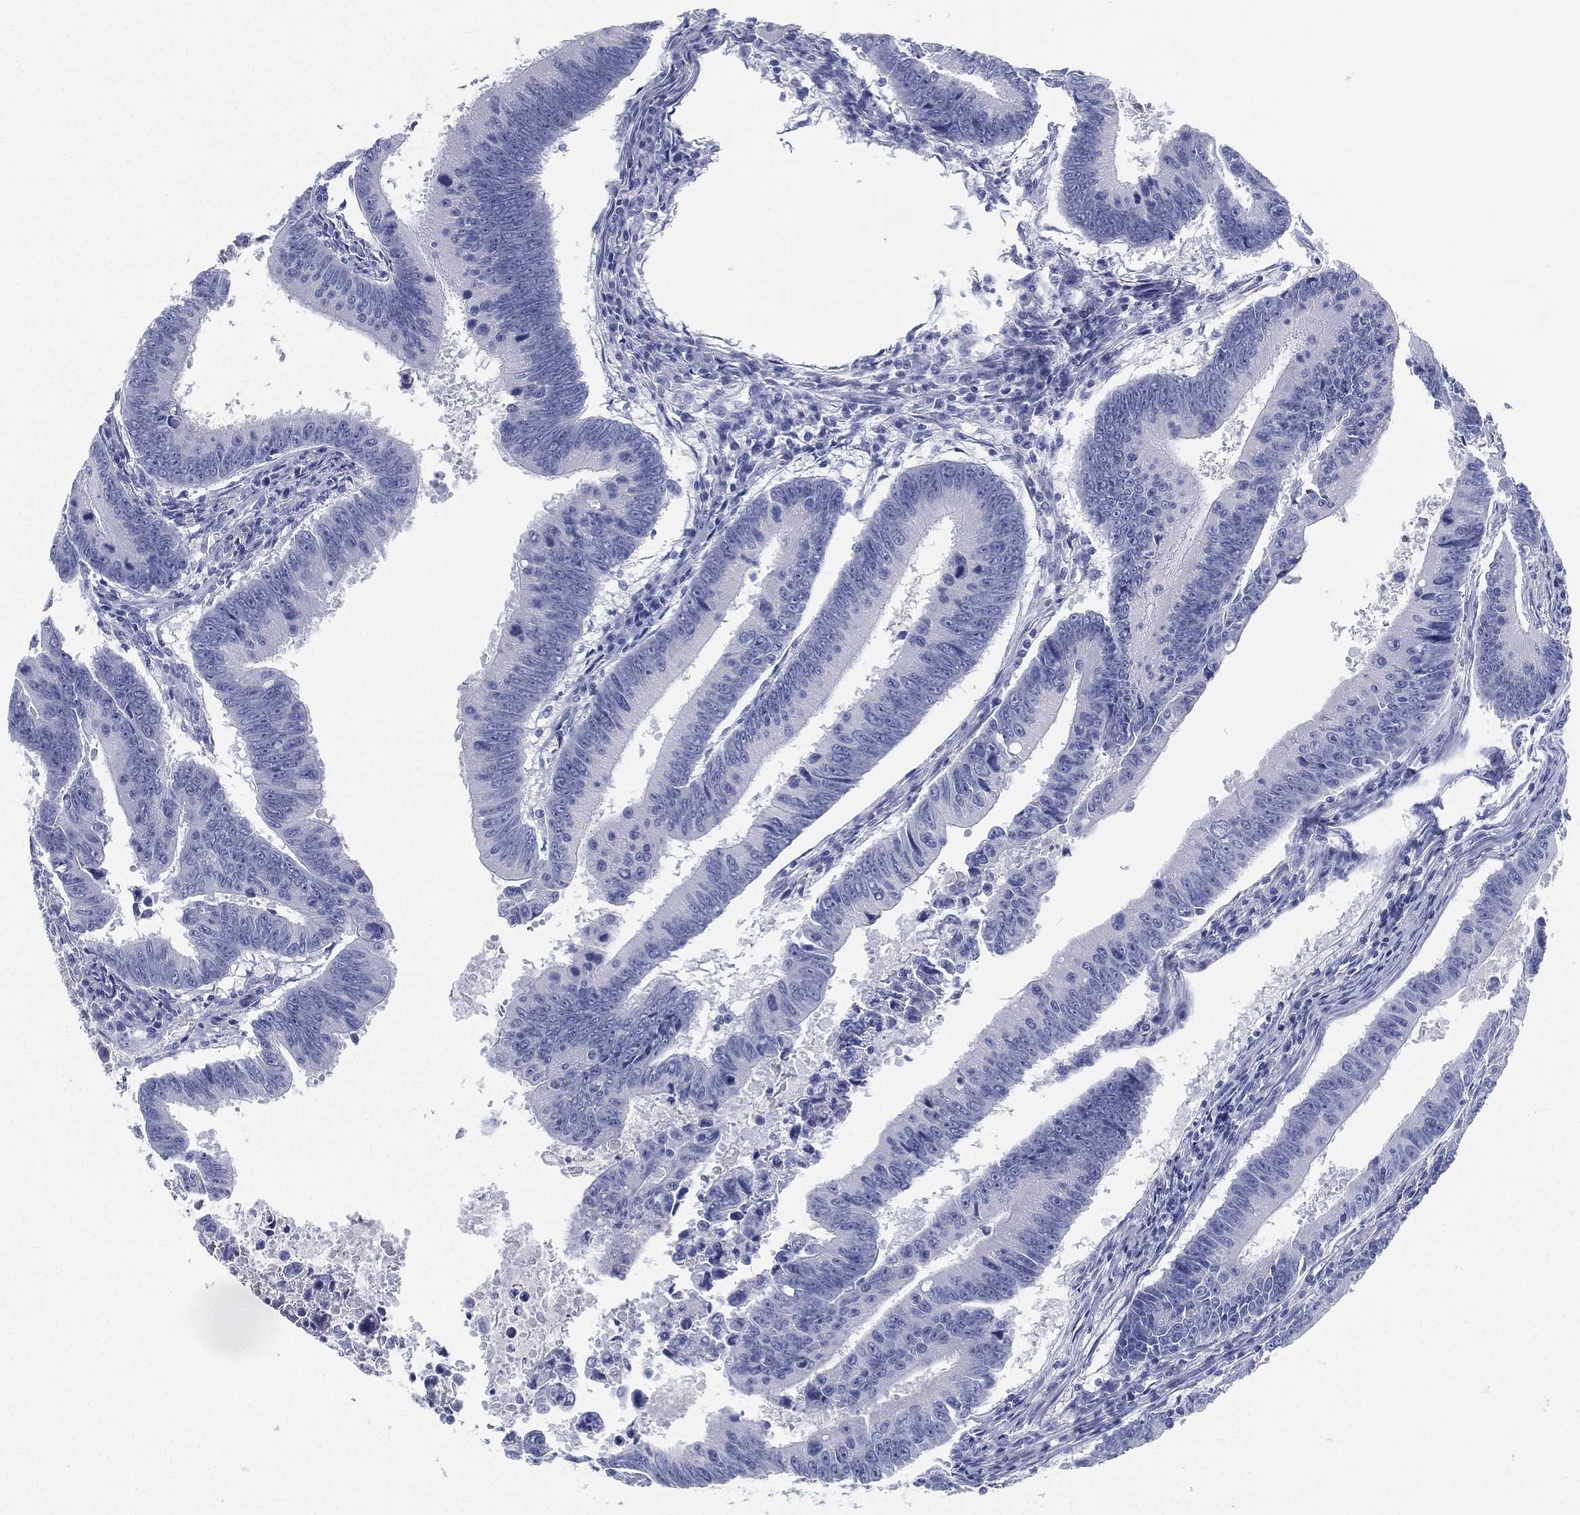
{"staining": {"intensity": "negative", "quantity": "none", "location": "none"}, "tissue": "colorectal cancer", "cell_type": "Tumor cells", "image_type": "cancer", "snomed": [{"axis": "morphology", "description": "Adenocarcinoma, NOS"}, {"axis": "topography", "description": "Colon"}], "caption": "Histopathology image shows no protein expression in tumor cells of colorectal adenocarcinoma tissue.", "gene": "DEFB121", "patient": {"sex": "female", "age": 87}}